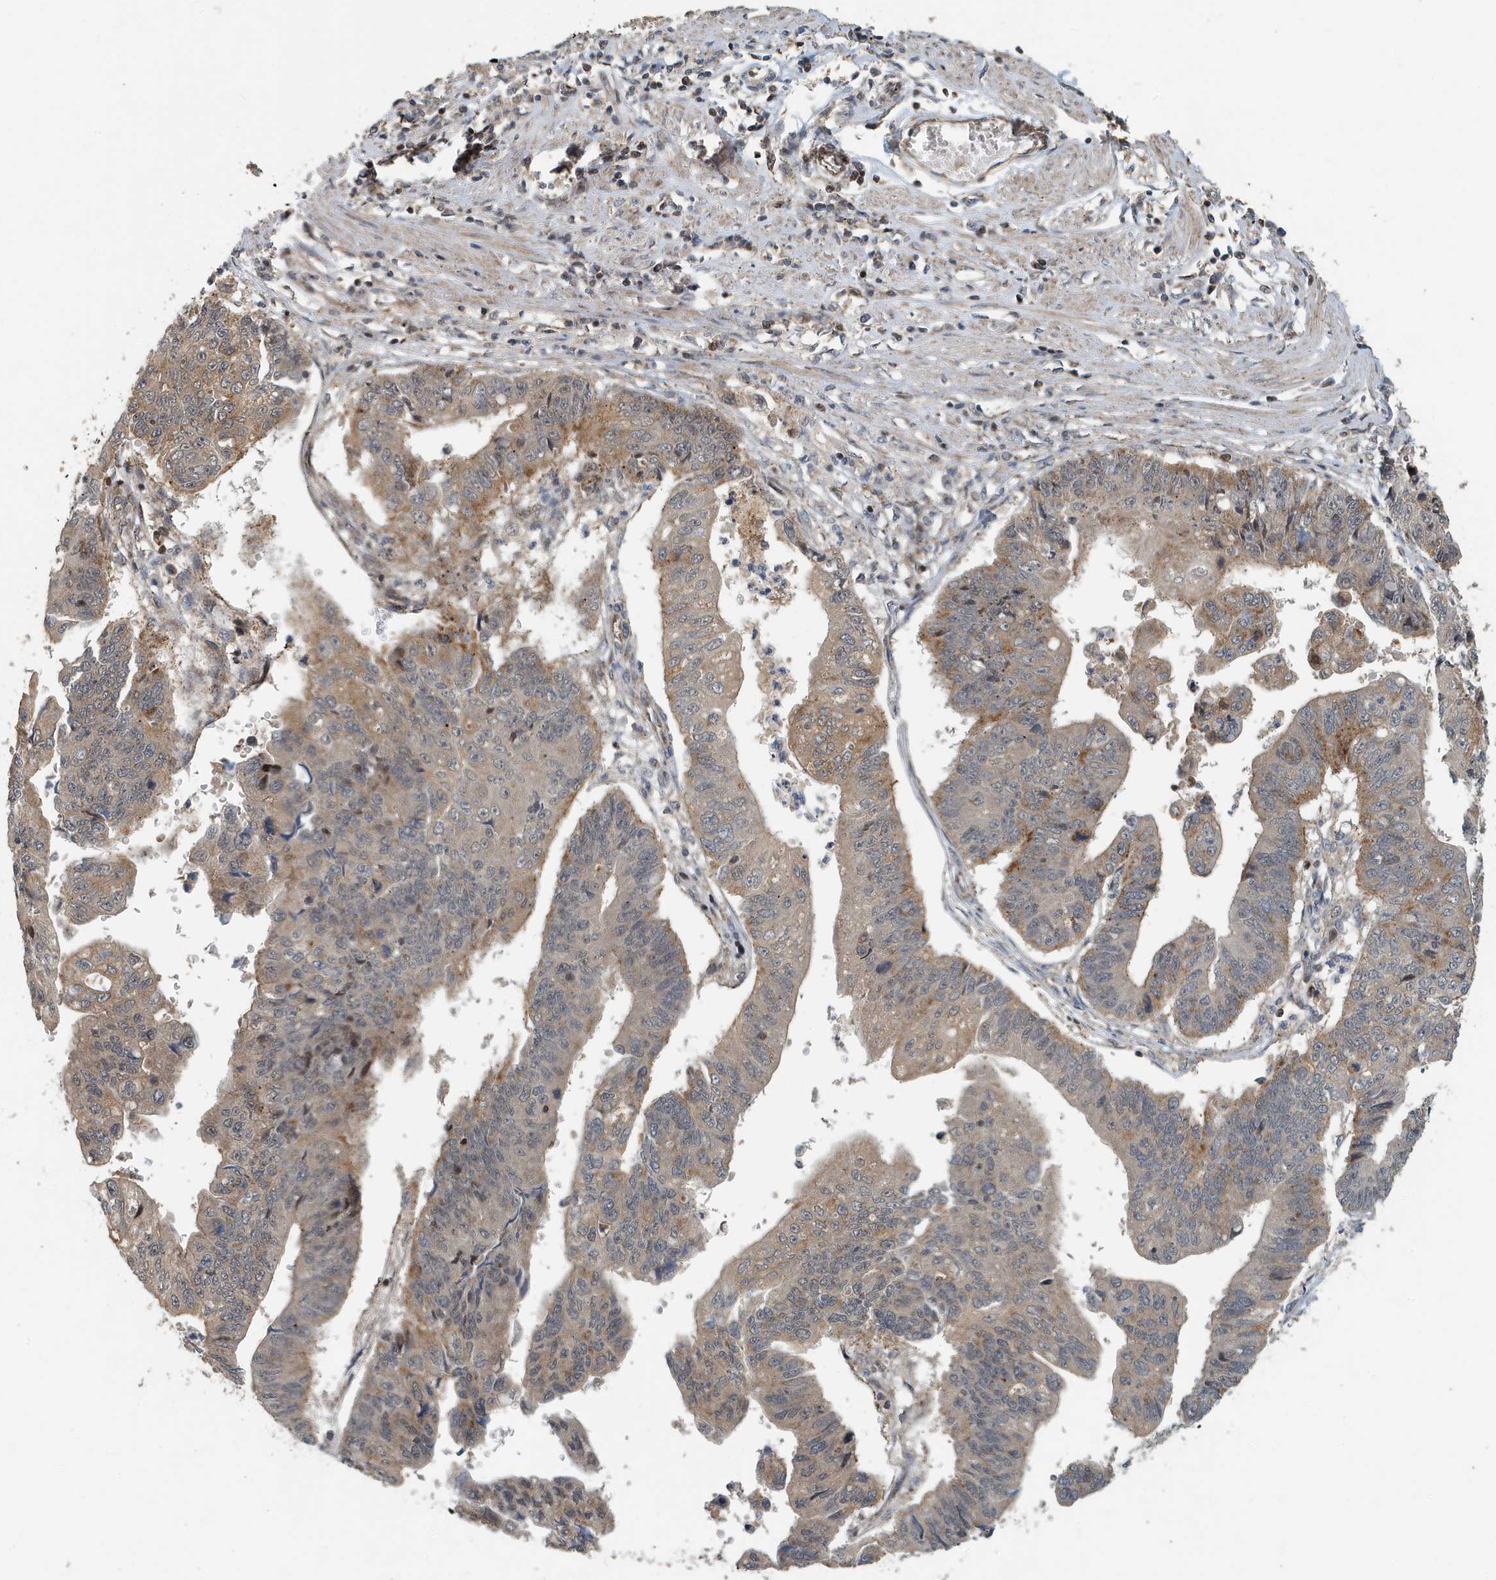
{"staining": {"intensity": "moderate", "quantity": "<25%", "location": "cytoplasmic/membranous"}, "tissue": "stomach cancer", "cell_type": "Tumor cells", "image_type": "cancer", "snomed": [{"axis": "morphology", "description": "Adenocarcinoma, NOS"}, {"axis": "topography", "description": "Stomach"}], "caption": "An image showing moderate cytoplasmic/membranous positivity in approximately <25% of tumor cells in stomach cancer, as visualized by brown immunohistochemical staining.", "gene": "KIF15", "patient": {"sex": "male", "age": 59}}